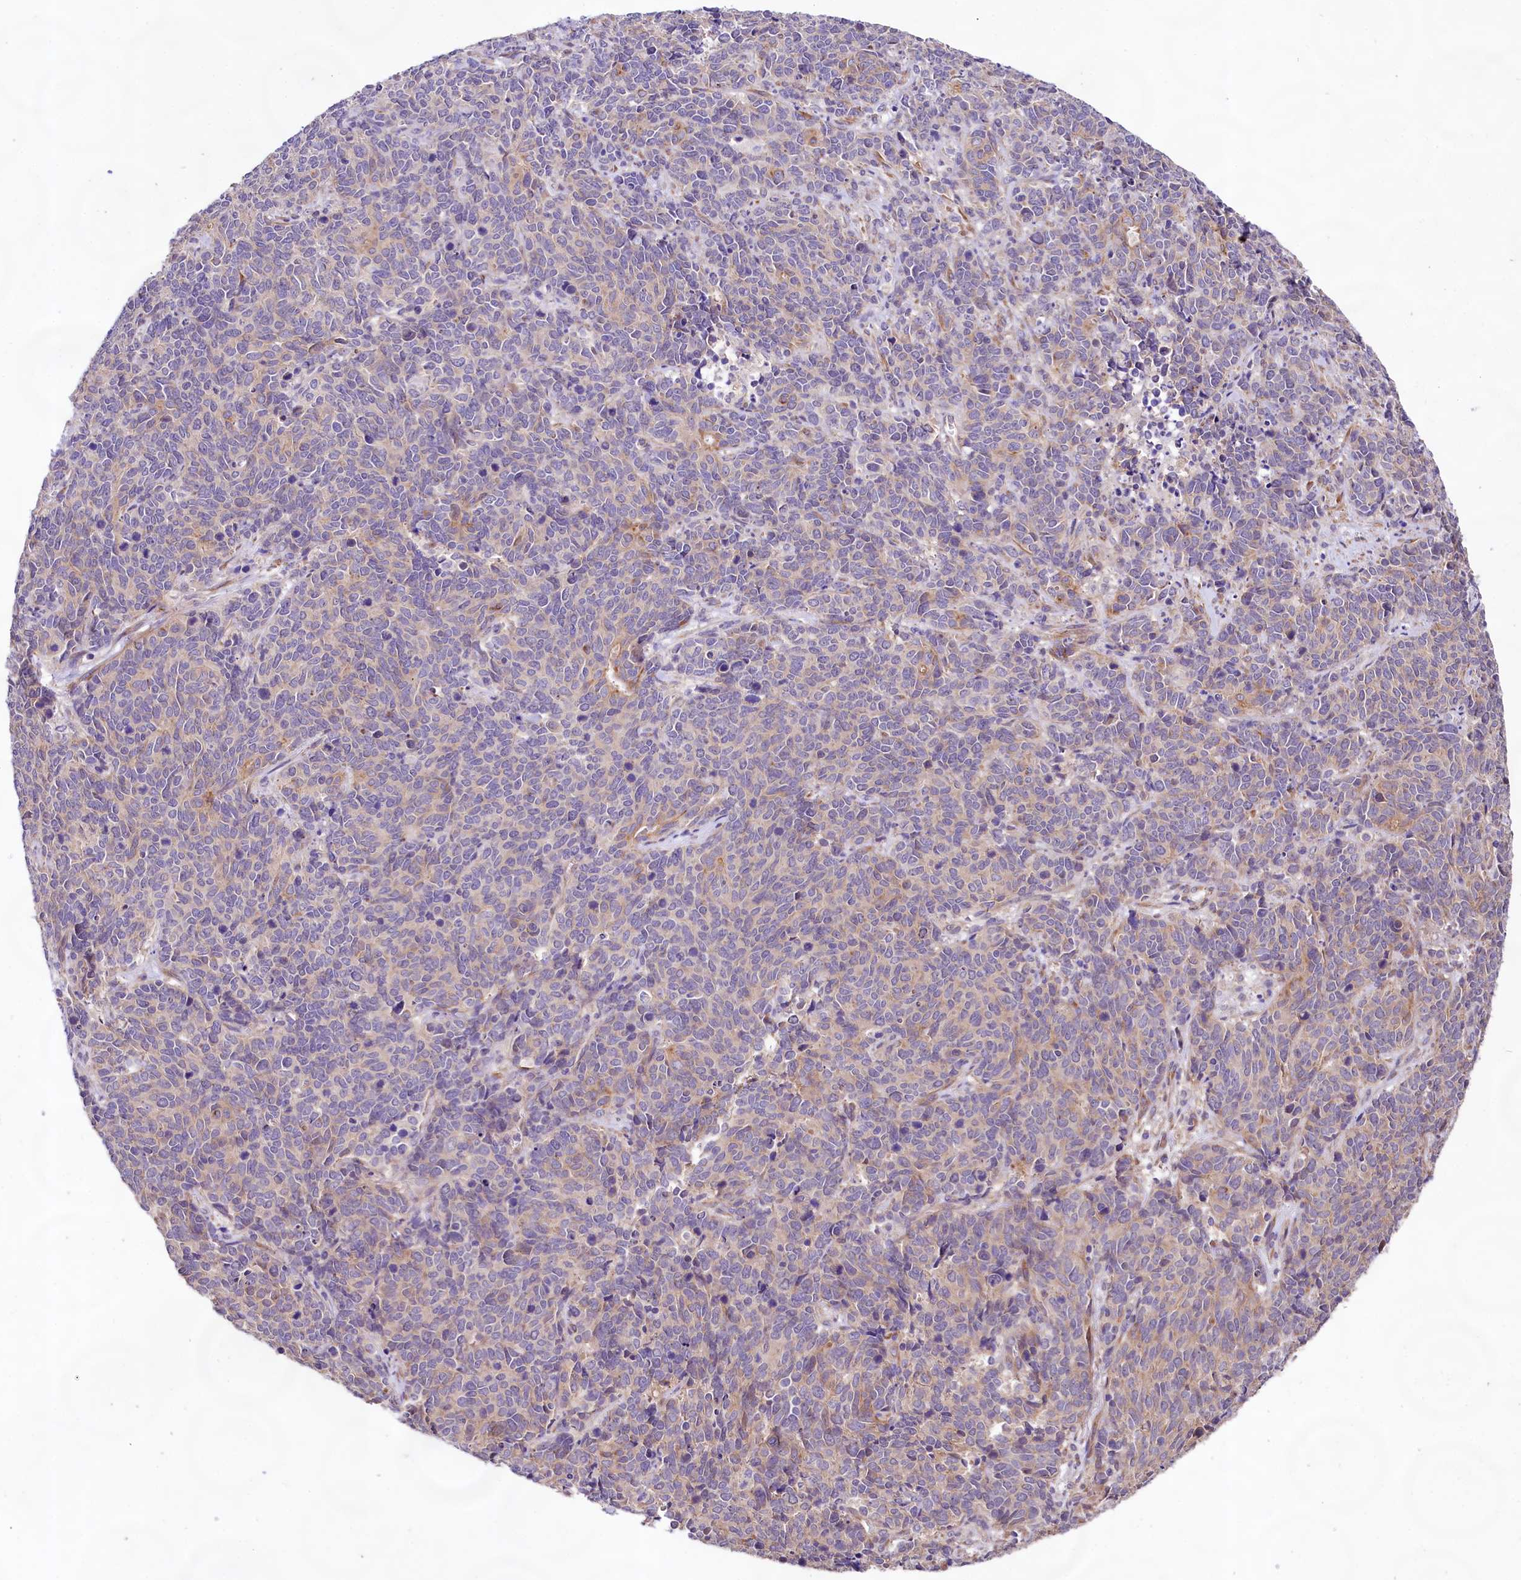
{"staining": {"intensity": "weak", "quantity": "<25%", "location": "cytoplasmic/membranous"}, "tissue": "cervical cancer", "cell_type": "Tumor cells", "image_type": "cancer", "snomed": [{"axis": "morphology", "description": "Squamous cell carcinoma, NOS"}, {"axis": "topography", "description": "Cervix"}], "caption": "The image shows no staining of tumor cells in cervical cancer (squamous cell carcinoma).", "gene": "VPS11", "patient": {"sex": "female", "age": 60}}